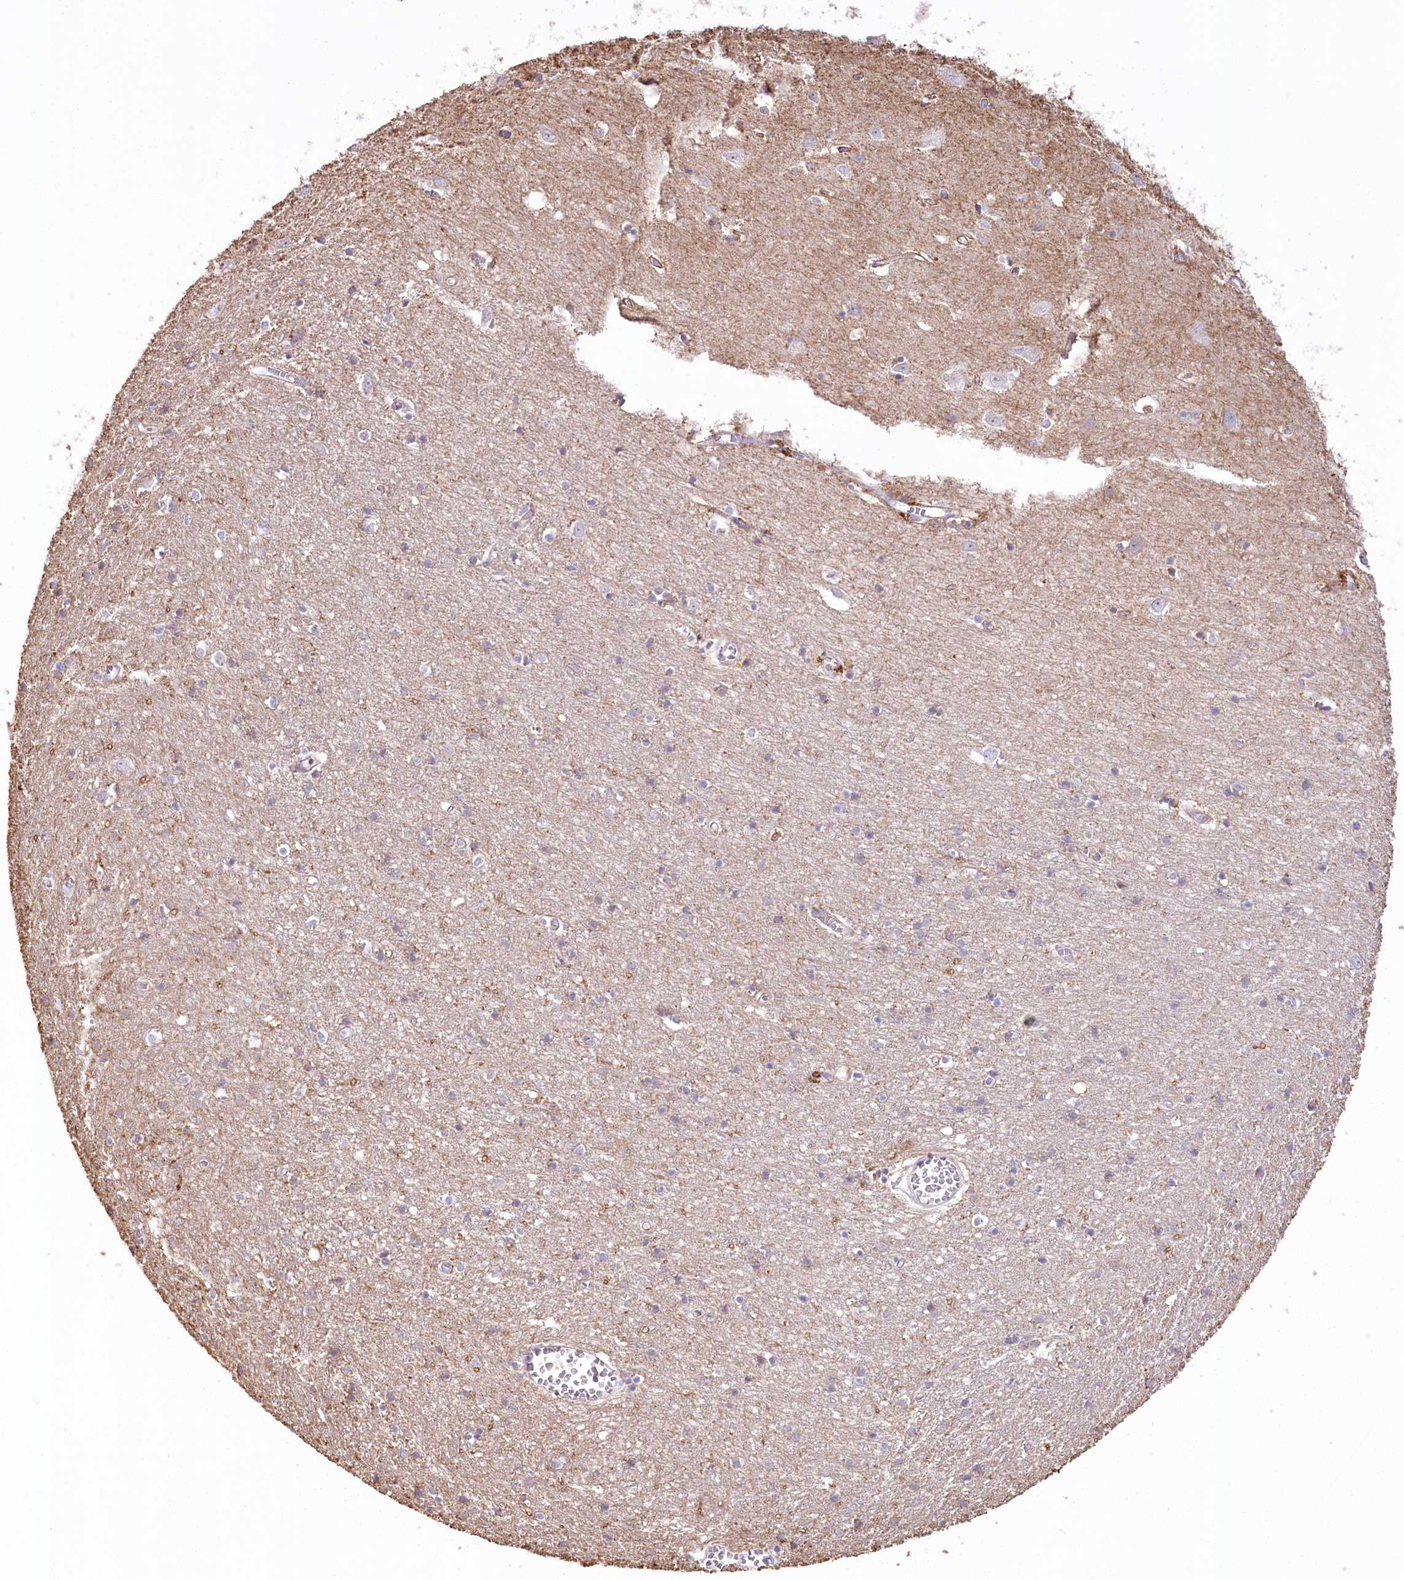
{"staining": {"intensity": "negative", "quantity": "none", "location": "none"}, "tissue": "cerebral cortex", "cell_type": "Endothelial cells", "image_type": "normal", "snomed": [{"axis": "morphology", "description": "Normal tissue, NOS"}, {"axis": "topography", "description": "Cerebral cortex"}], "caption": "This is a histopathology image of IHC staining of normal cerebral cortex, which shows no staining in endothelial cells. (Brightfield microscopy of DAB (3,3'-diaminobenzidine) immunohistochemistry at high magnification).", "gene": "SLC6A11", "patient": {"sex": "female", "age": 64}}